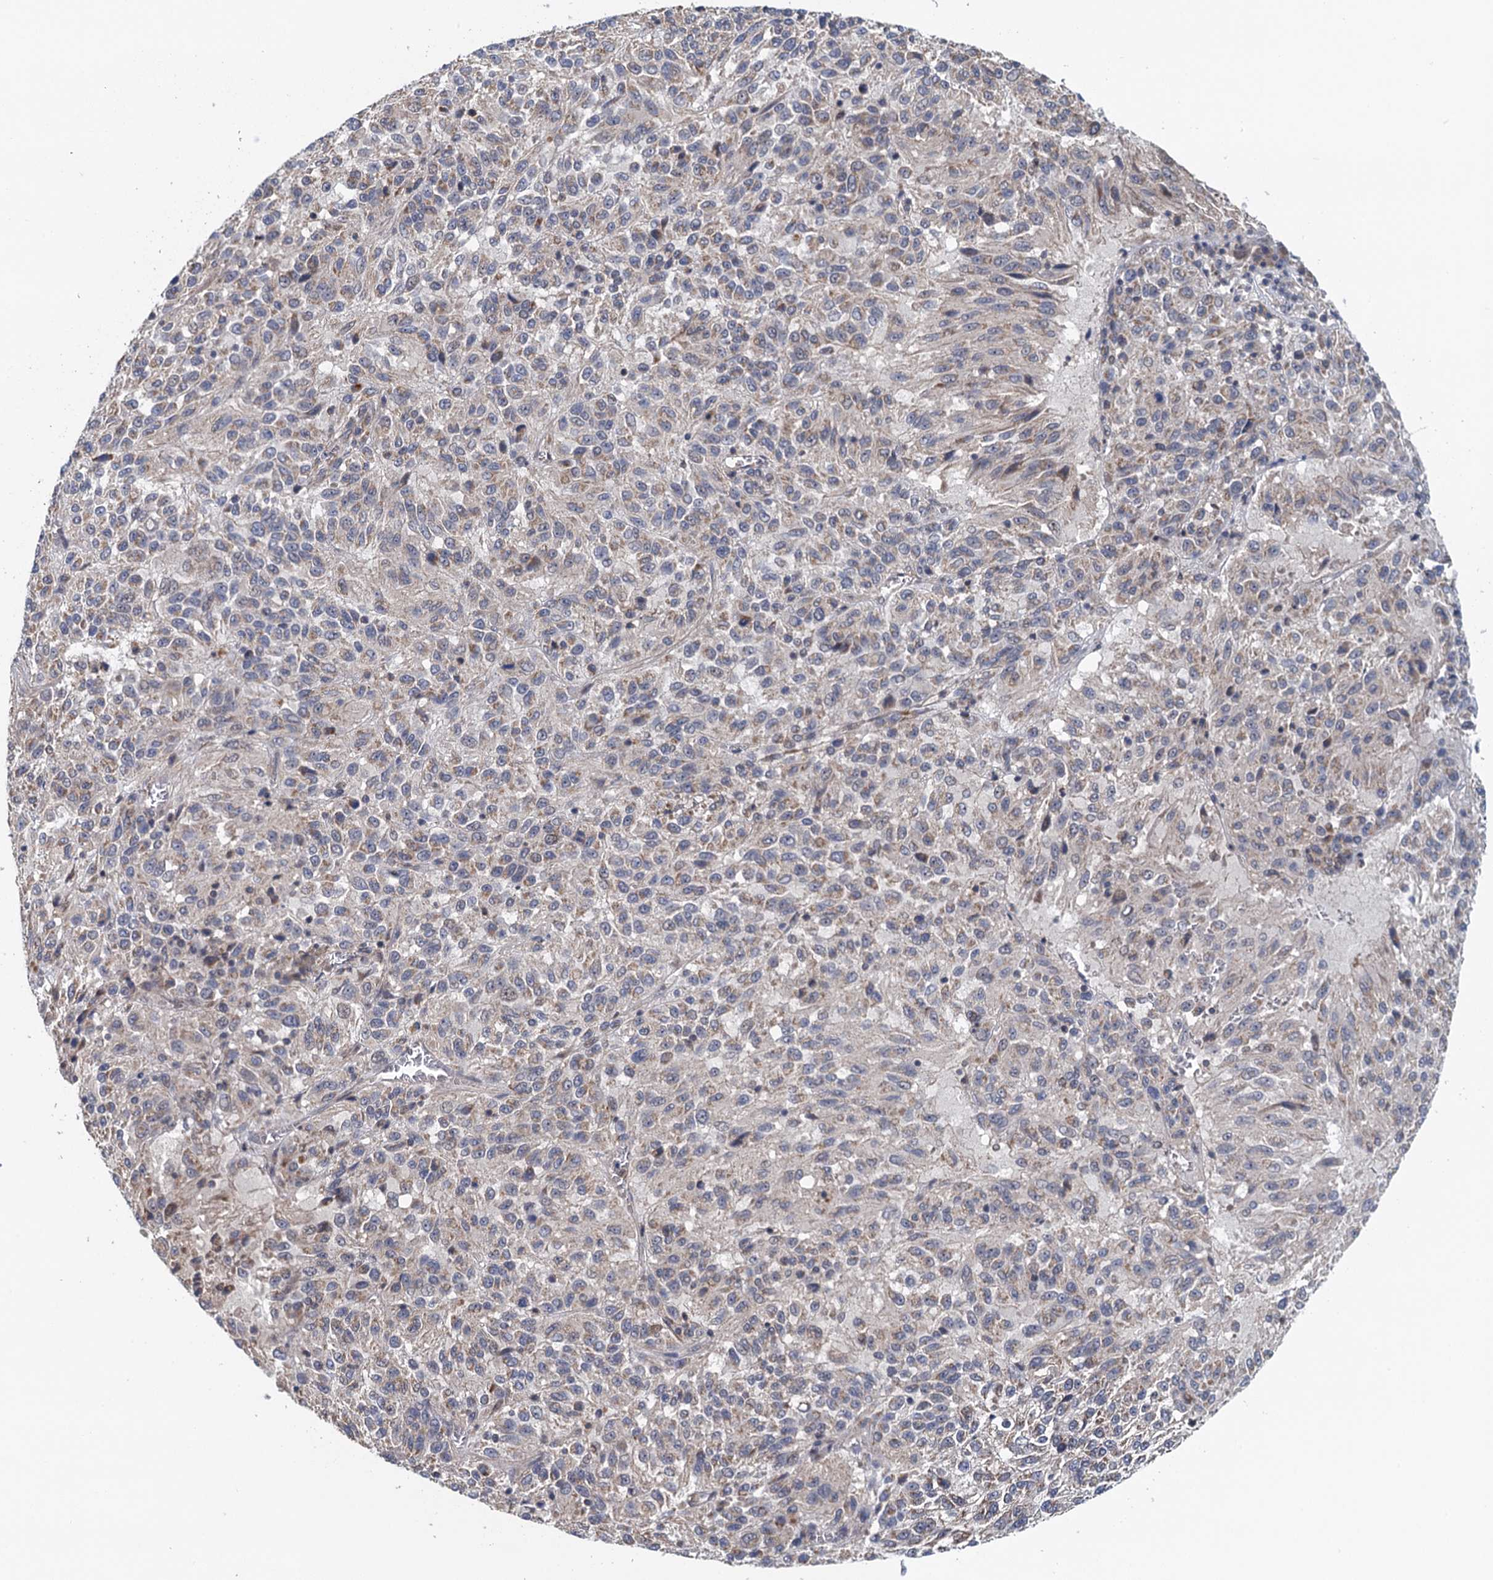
{"staining": {"intensity": "negative", "quantity": "none", "location": "none"}, "tissue": "melanoma", "cell_type": "Tumor cells", "image_type": "cancer", "snomed": [{"axis": "morphology", "description": "Malignant melanoma, Metastatic site"}, {"axis": "topography", "description": "Lung"}], "caption": "IHC of human malignant melanoma (metastatic site) reveals no staining in tumor cells.", "gene": "MDM1", "patient": {"sex": "male", "age": 64}}